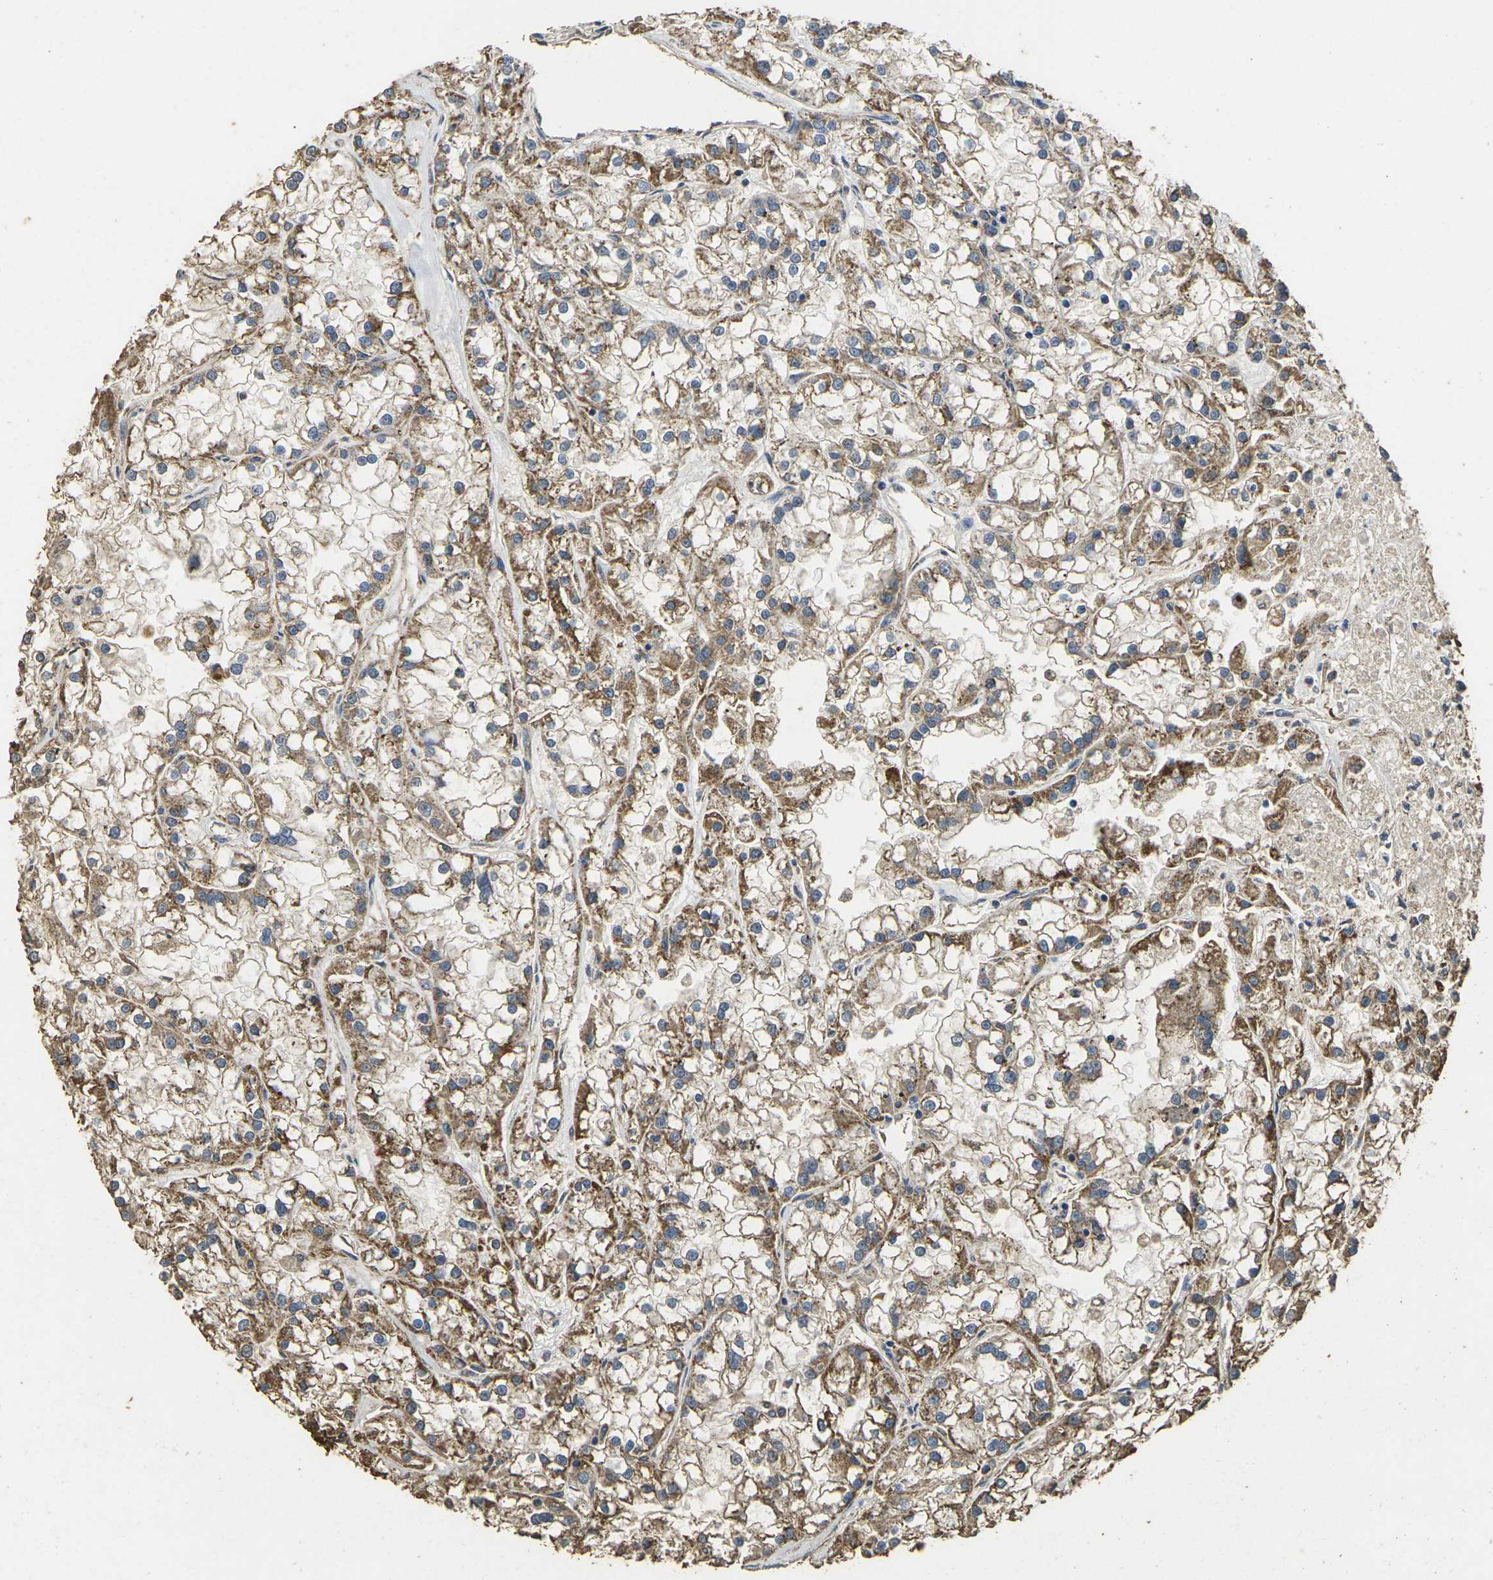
{"staining": {"intensity": "moderate", "quantity": ">75%", "location": "cytoplasmic/membranous"}, "tissue": "renal cancer", "cell_type": "Tumor cells", "image_type": "cancer", "snomed": [{"axis": "morphology", "description": "Adenocarcinoma, NOS"}, {"axis": "topography", "description": "Kidney"}], "caption": "A medium amount of moderate cytoplasmic/membranous expression is identified in approximately >75% of tumor cells in renal adenocarcinoma tissue.", "gene": "MAPK11", "patient": {"sex": "female", "age": 52}}